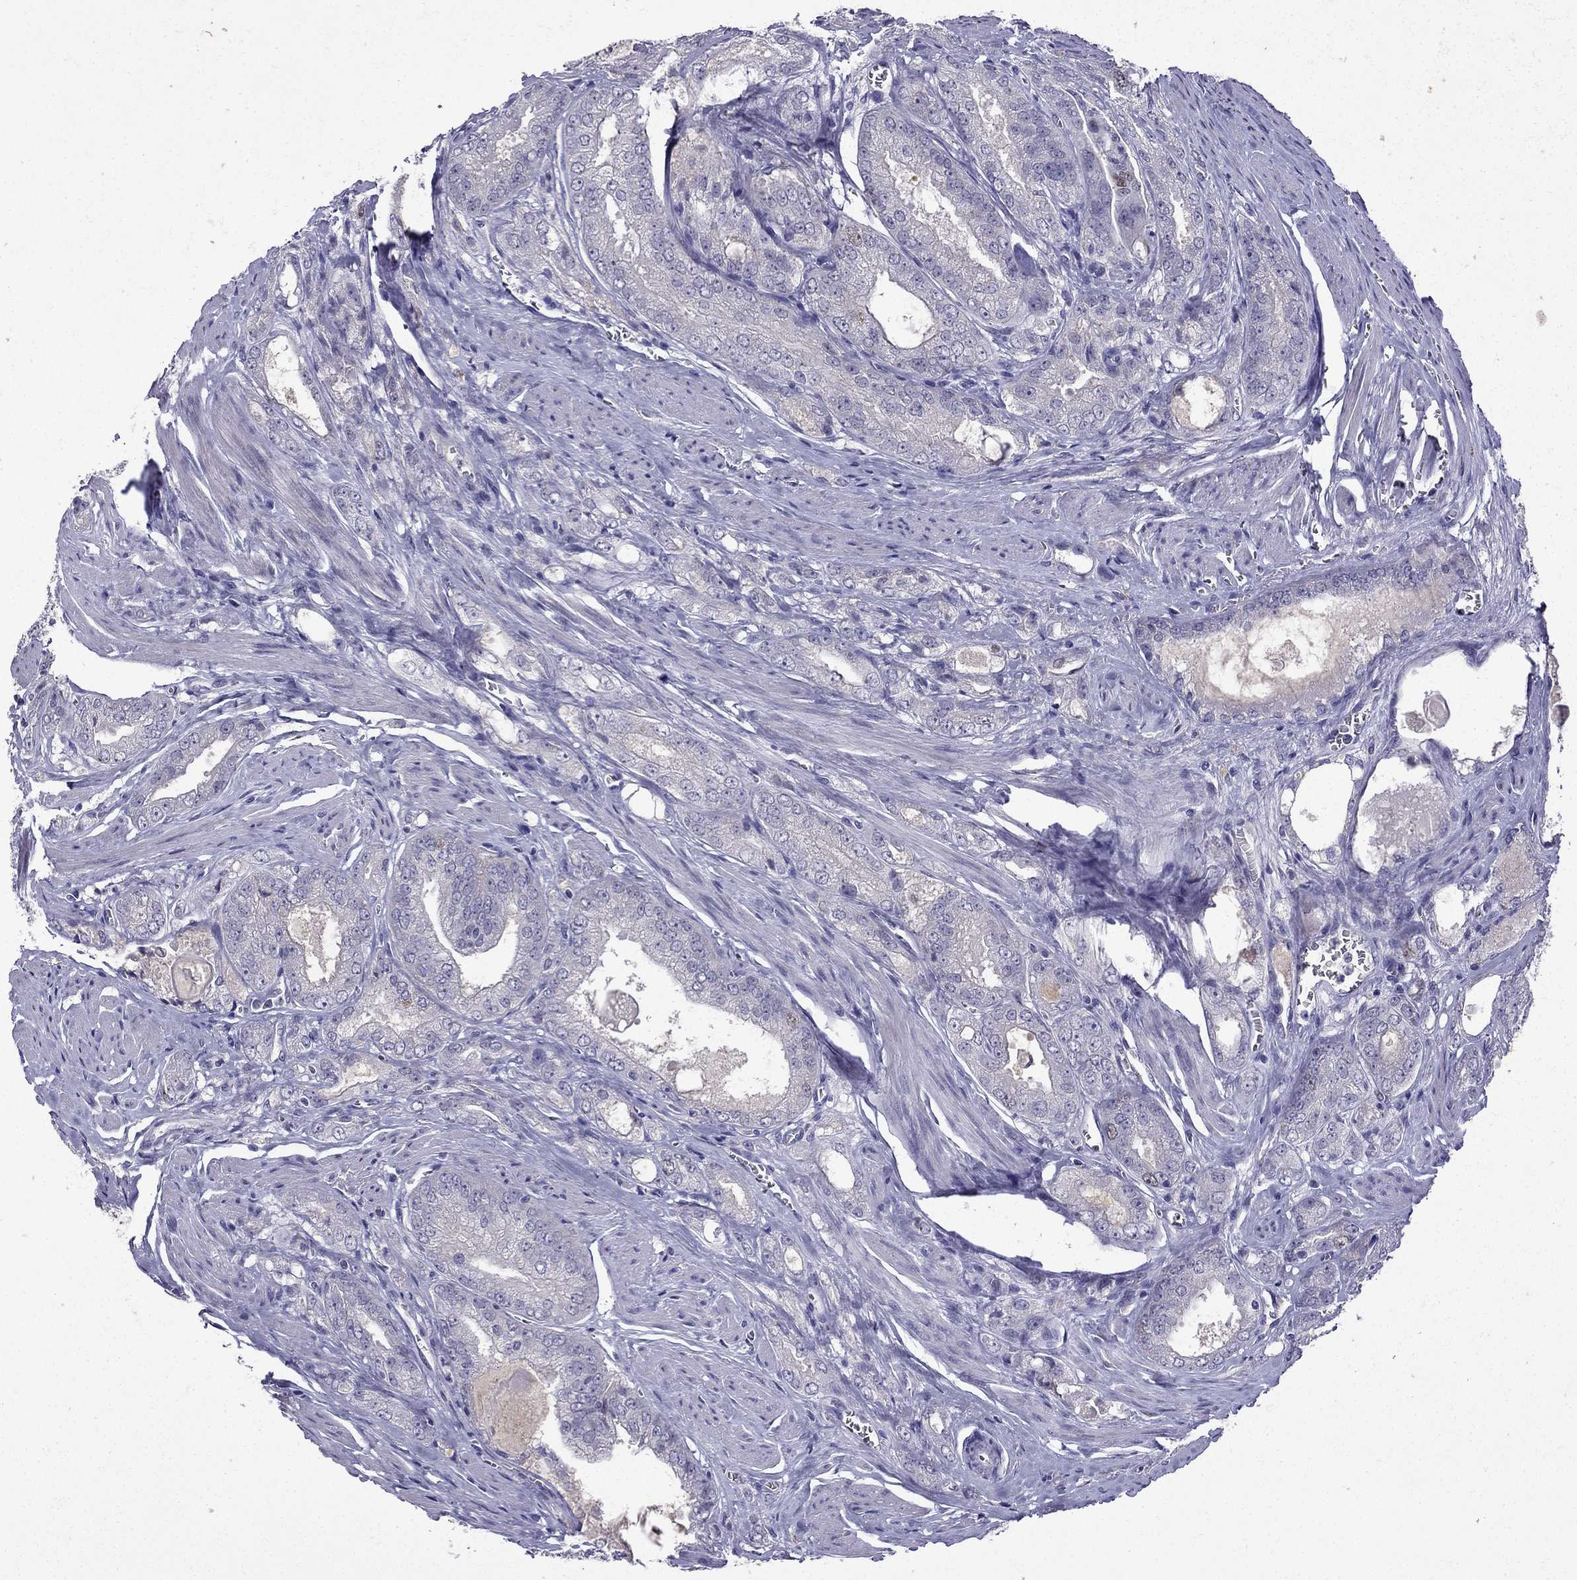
{"staining": {"intensity": "negative", "quantity": "none", "location": "none"}, "tissue": "prostate cancer", "cell_type": "Tumor cells", "image_type": "cancer", "snomed": [{"axis": "morphology", "description": "Adenocarcinoma, NOS"}, {"axis": "morphology", "description": "Adenocarcinoma, High grade"}, {"axis": "topography", "description": "Prostate"}], "caption": "Prostate cancer (adenocarcinoma) was stained to show a protein in brown. There is no significant expression in tumor cells.", "gene": "UHRF1", "patient": {"sex": "male", "age": 70}}